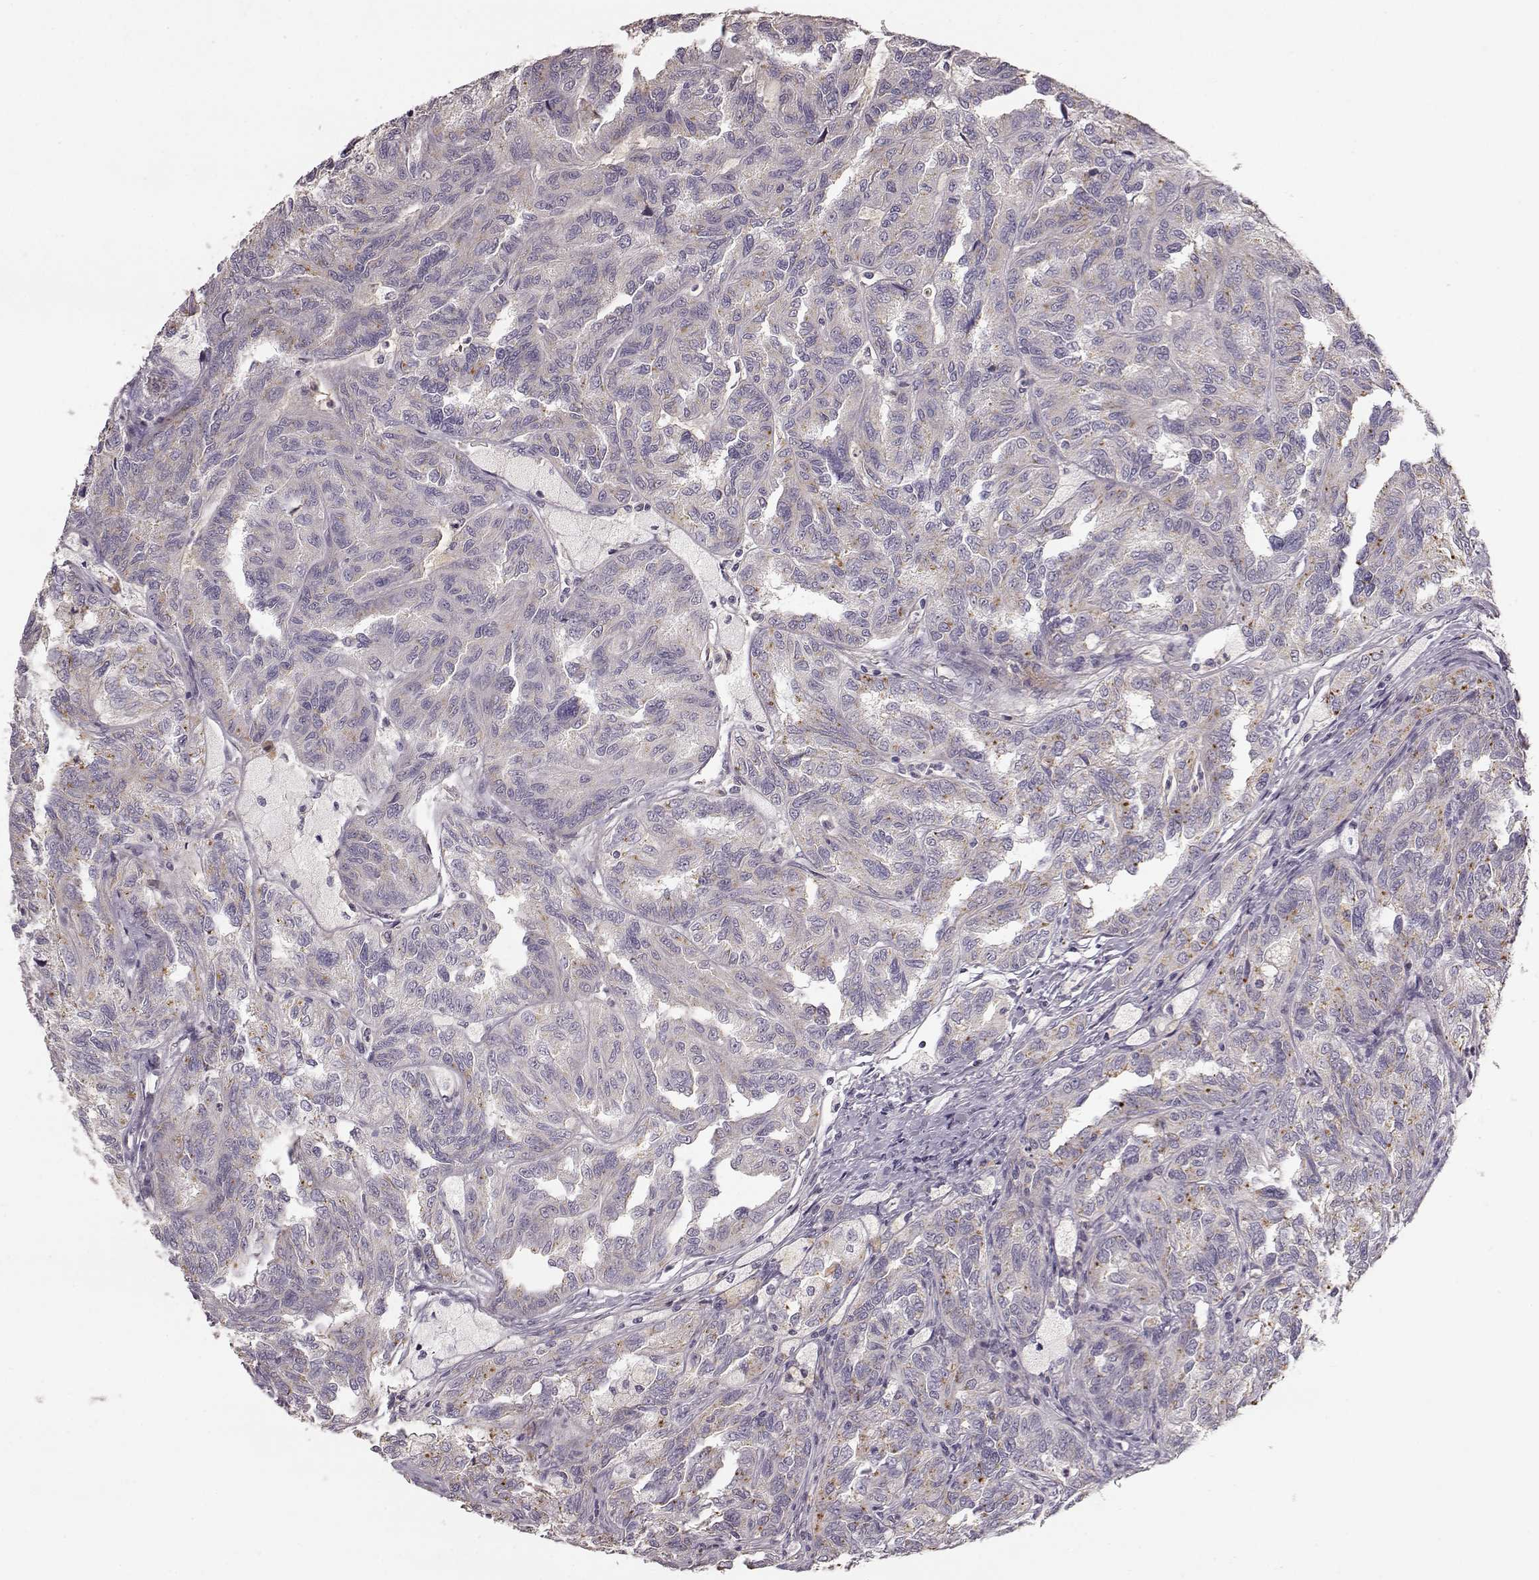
{"staining": {"intensity": "weak", "quantity": "<25%", "location": "cytoplasmic/membranous"}, "tissue": "renal cancer", "cell_type": "Tumor cells", "image_type": "cancer", "snomed": [{"axis": "morphology", "description": "Adenocarcinoma, NOS"}, {"axis": "topography", "description": "Kidney"}], "caption": "Renal cancer stained for a protein using IHC reveals no positivity tumor cells.", "gene": "YJEFN3", "patient": {"sex": "male", "age": 79}}